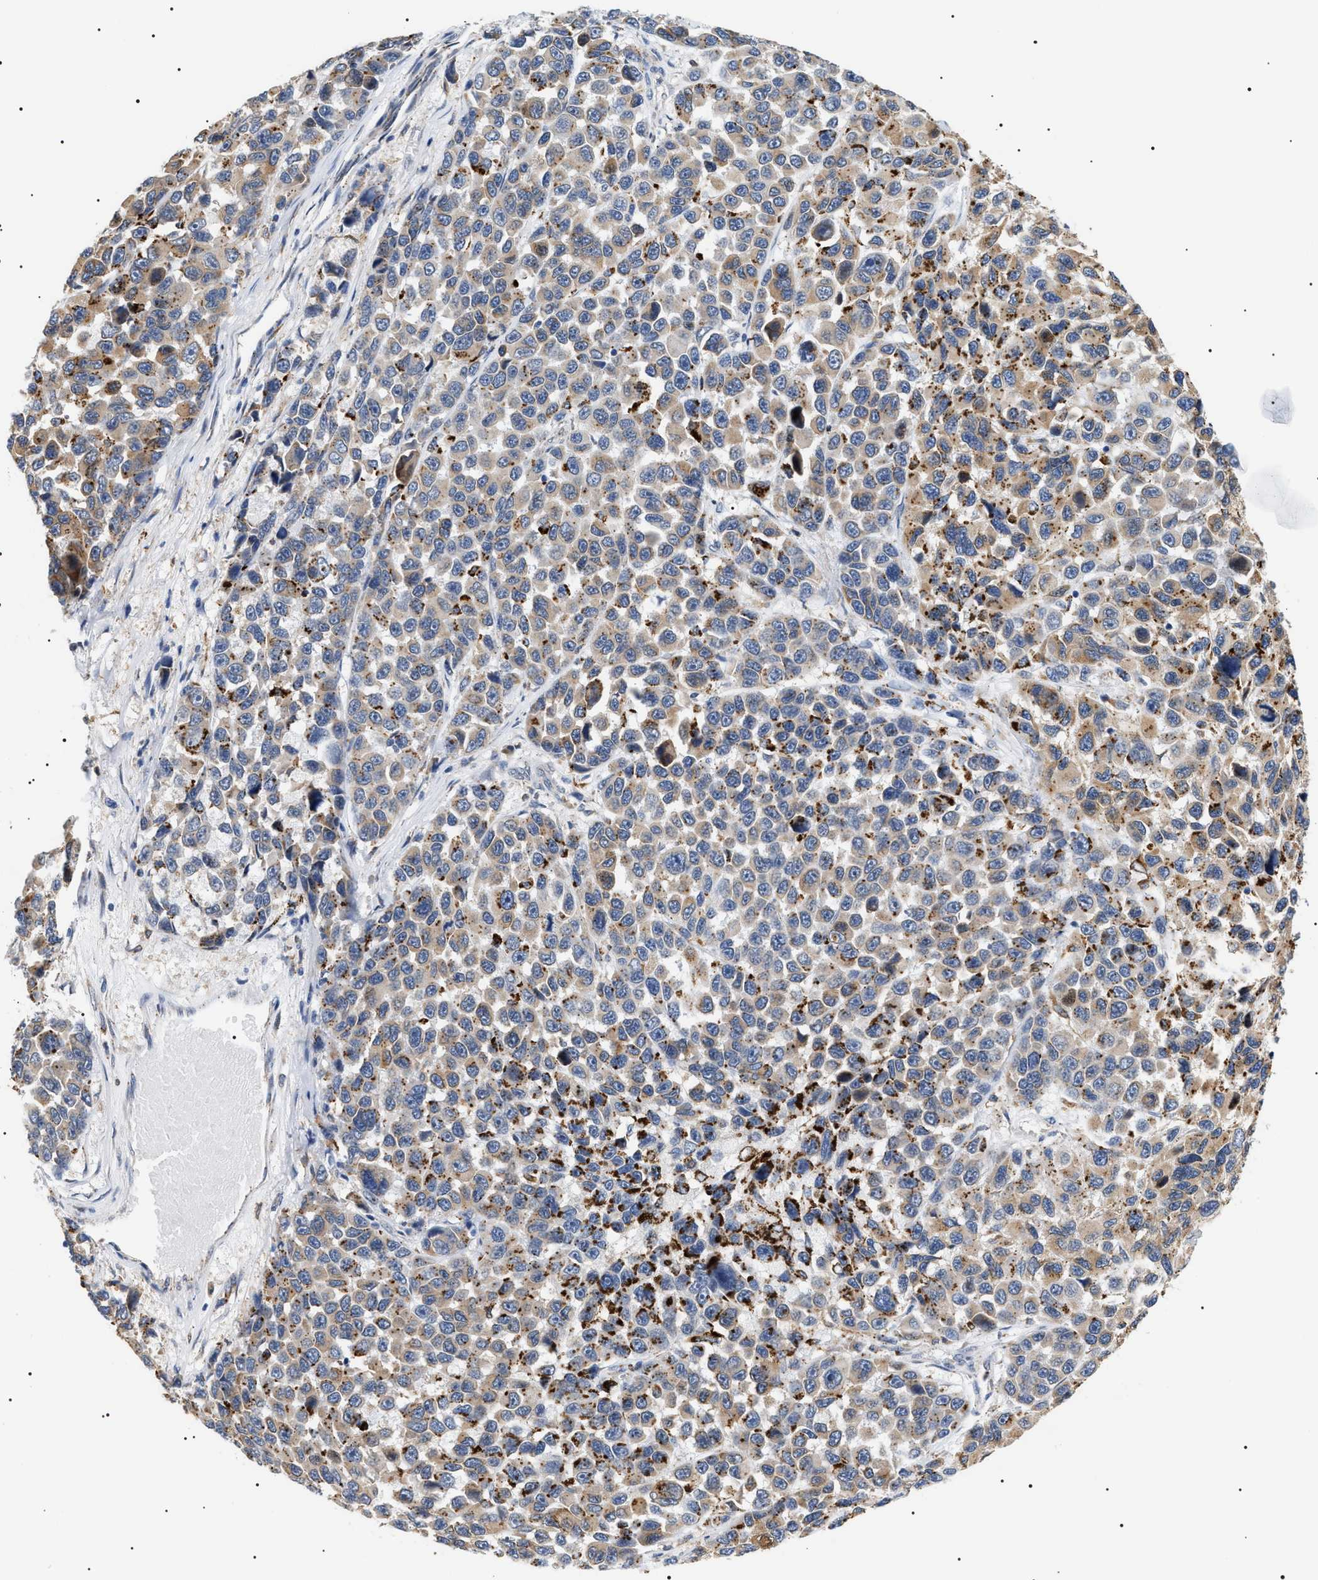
{"staining": {"intensity": "weak", "quantity": ">75%", "location": "cytoplasmic/membranous"}, "tissue": "melanoma", "cell_type": "Tumor cells", "image_type": "cancer", "snomed": [{"axis": "morphology", "description": "Malignant melanoma, NOS"}, {"axis": "topography", "description": "Skin"}], "caption": "Malignant melanoma stained with IHC exhibits weak cytoplasmic/membranous expression in approximately >75% of tumor cells. (DAB (3,3'-diaminobenzidine) IHC, brown staining for protein, blue staining for nuclei).", "gene": "HSD17B11", "patient": {"sex": "male", "age": 53}}